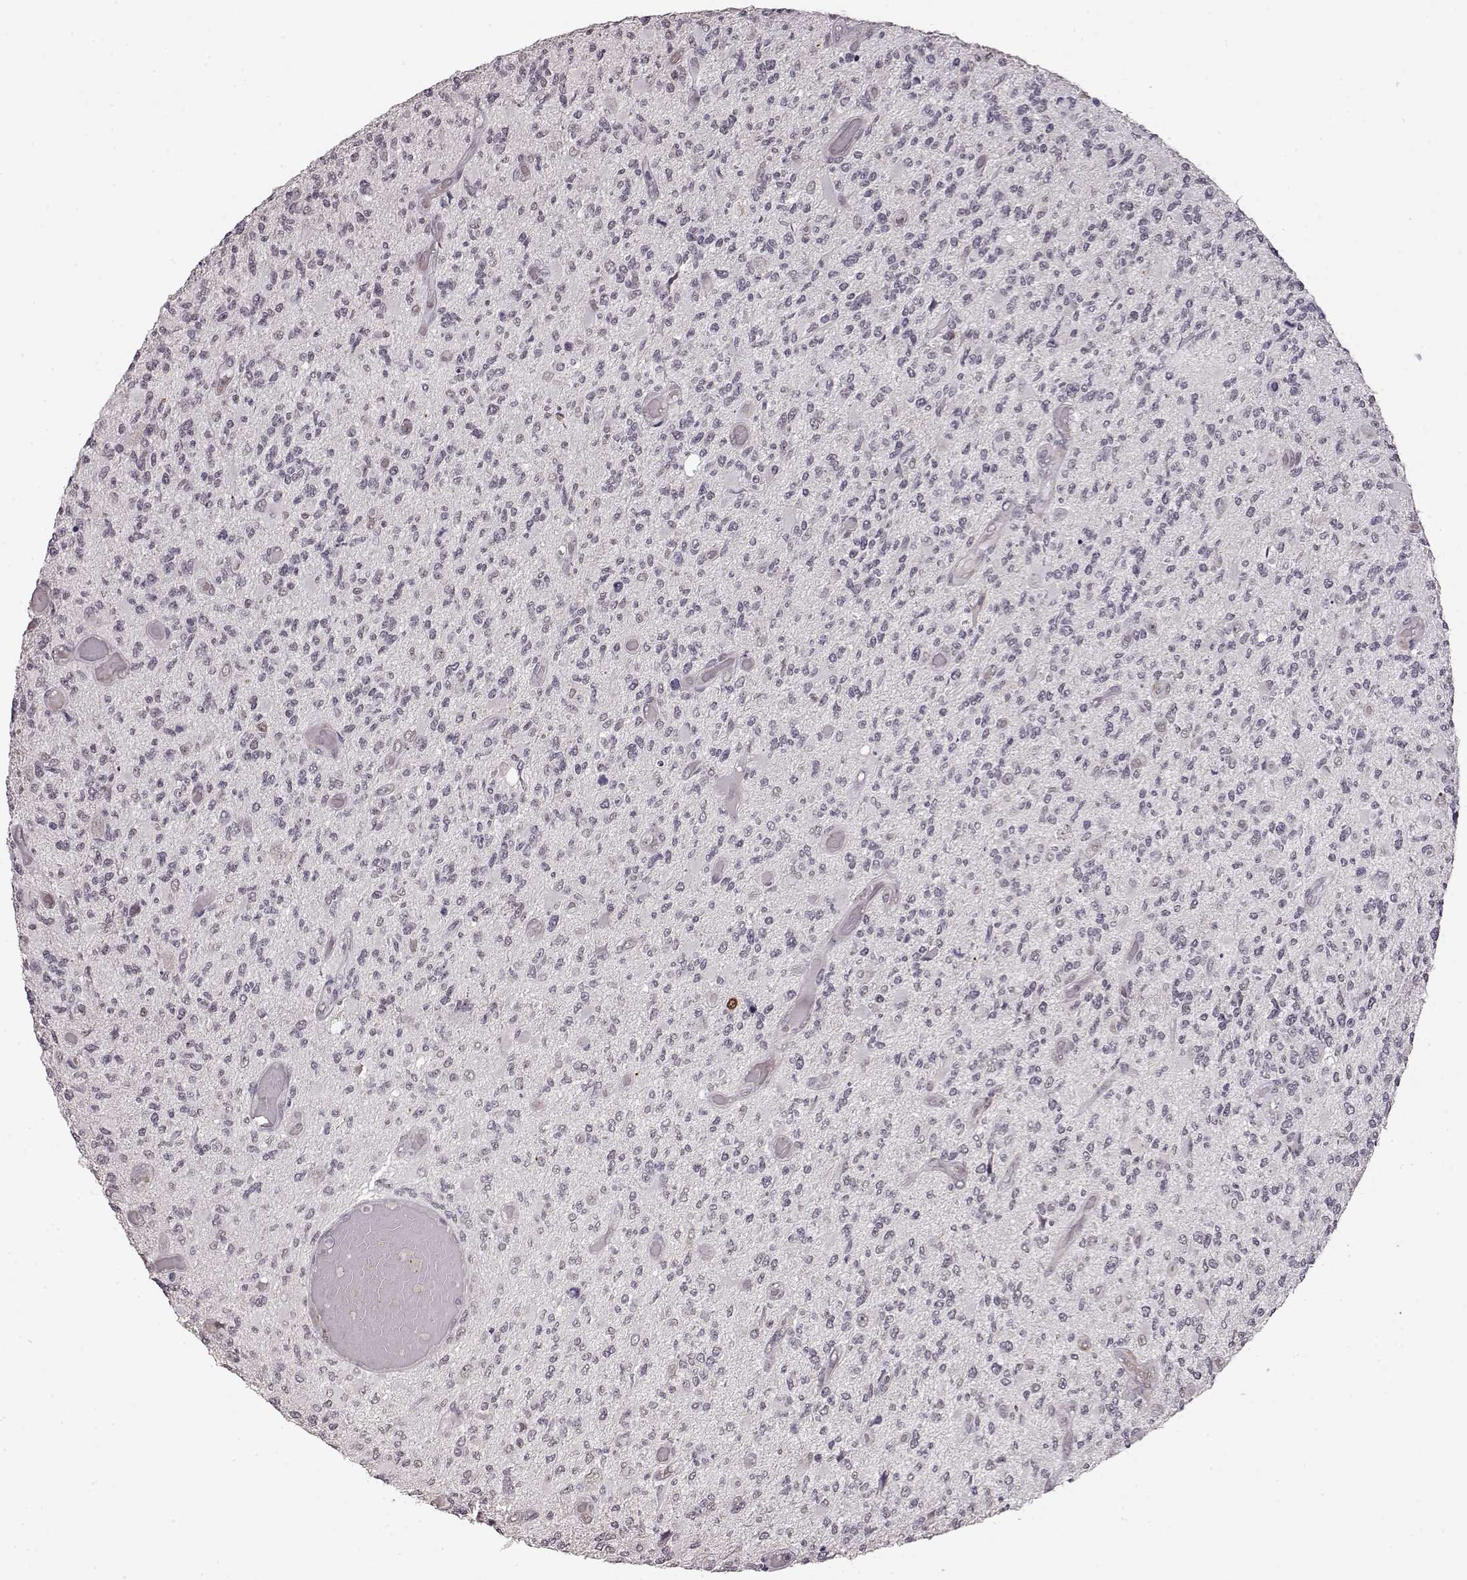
{"staining": {"intensity": "negative", "quantity": "none", "location": "none"}, "tissue": "glioma", "cell_type": "Tumor cells", "image_type": "cancer", "snomed": [{"axis": "morphology", "description": "Glioma, malignant, High grade"}, {"axis": "topography", "description": "Brain"}], "caption": "The immunohistochemistry photomicrograph has no significant expression in tumor cells of glioma tissue.", "gene": "PCP4", "patient": {"sex": "female", "age": 63}}